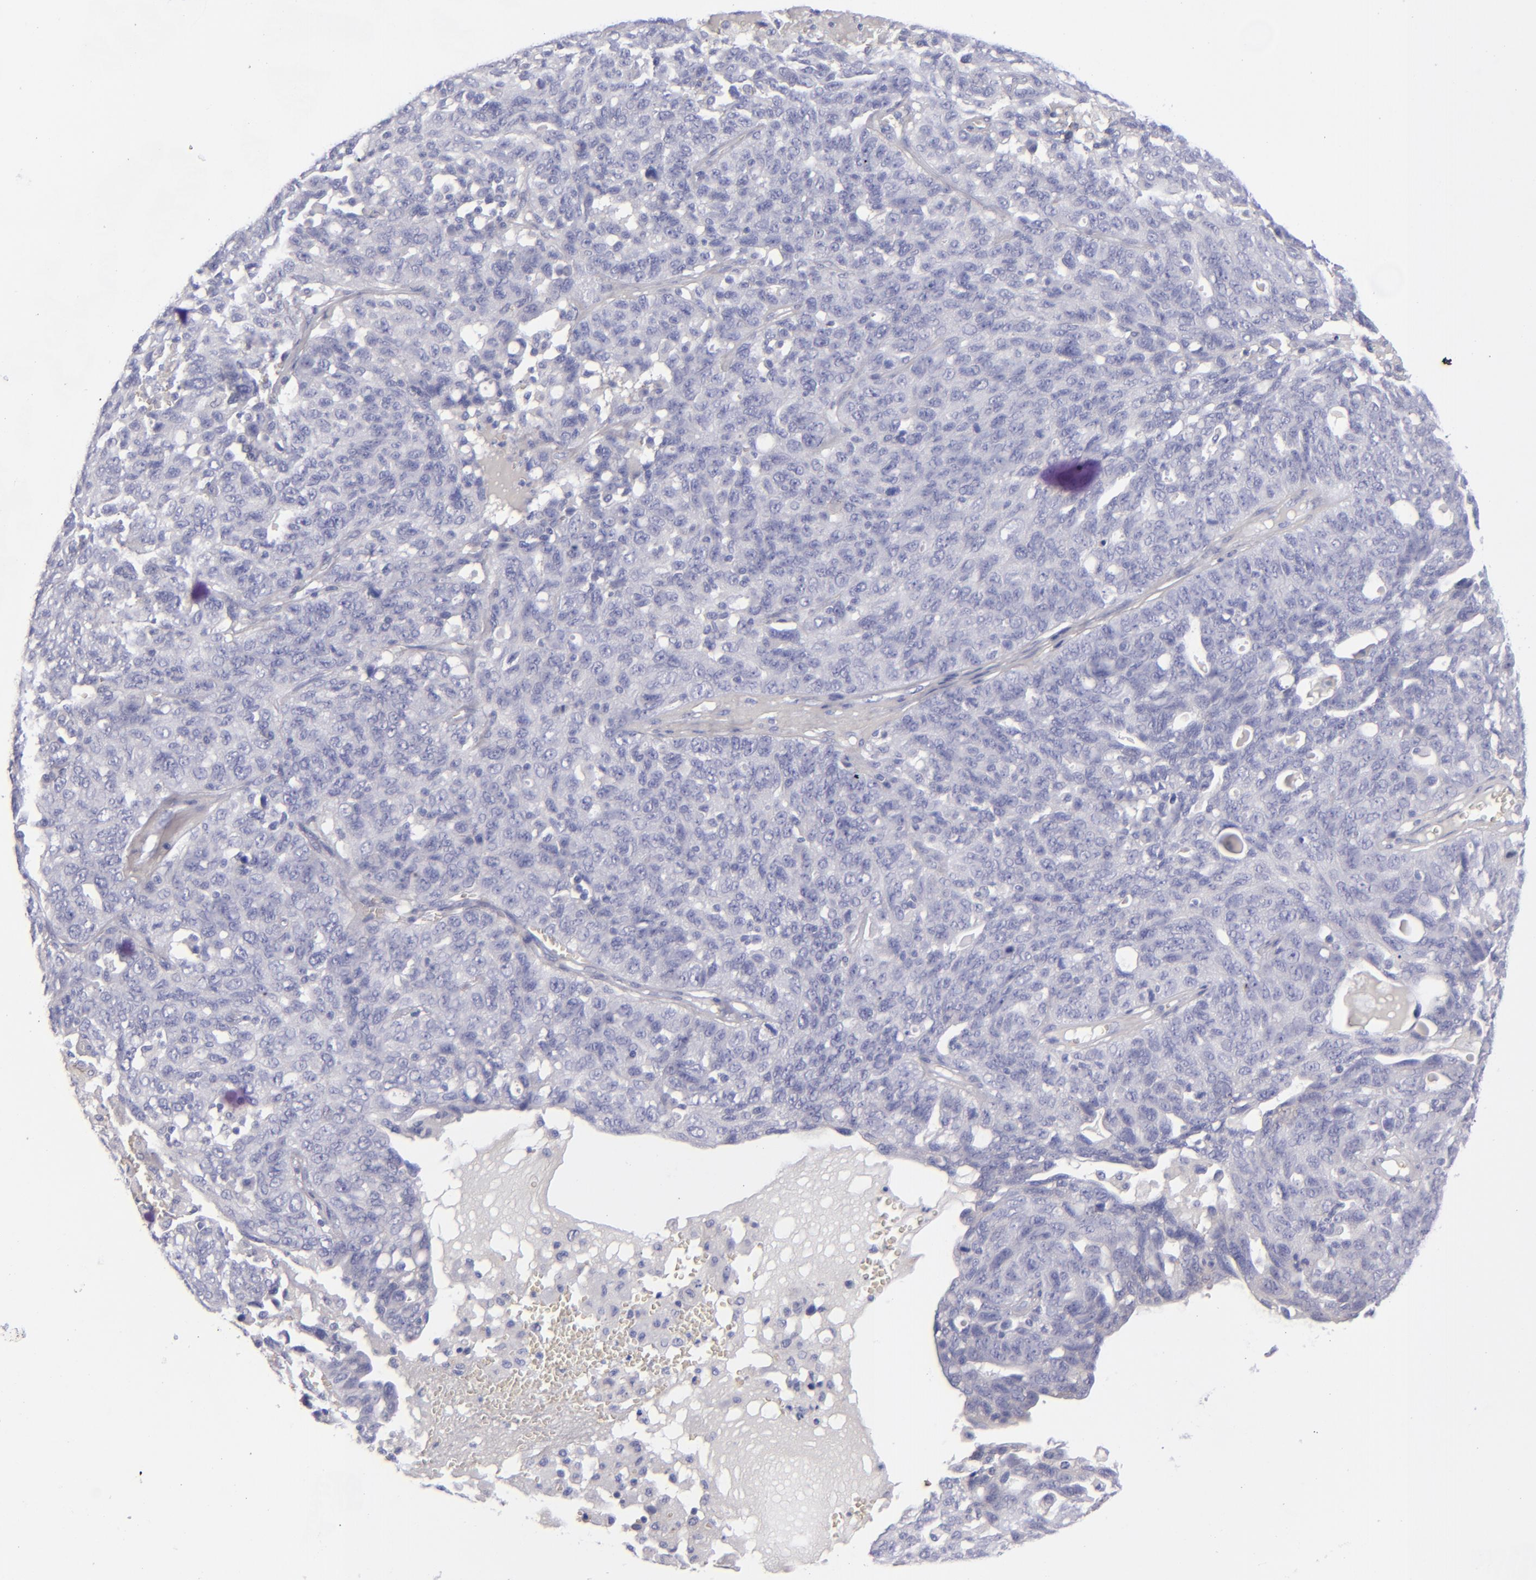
{"staining": {"intensity": "negative", "quantity": "none", "location": "none"}, "tissue": "ovarian cancer", "cell_type": "Tumor cells", "image_type": "cancer", "snomed": [{"axis": "morphology", "description": "Cystadenocarcinoma, serous, NOS"}, {"axis": "topography", "description": "Ovary"}], "caption": "The immunohistochemistry micrograph has no significant staining in tumor cells of ovarian serous cystadenocarcinoma tissue.", "gene": "CD22", "patient": {"sex": "female", "age": 71}}